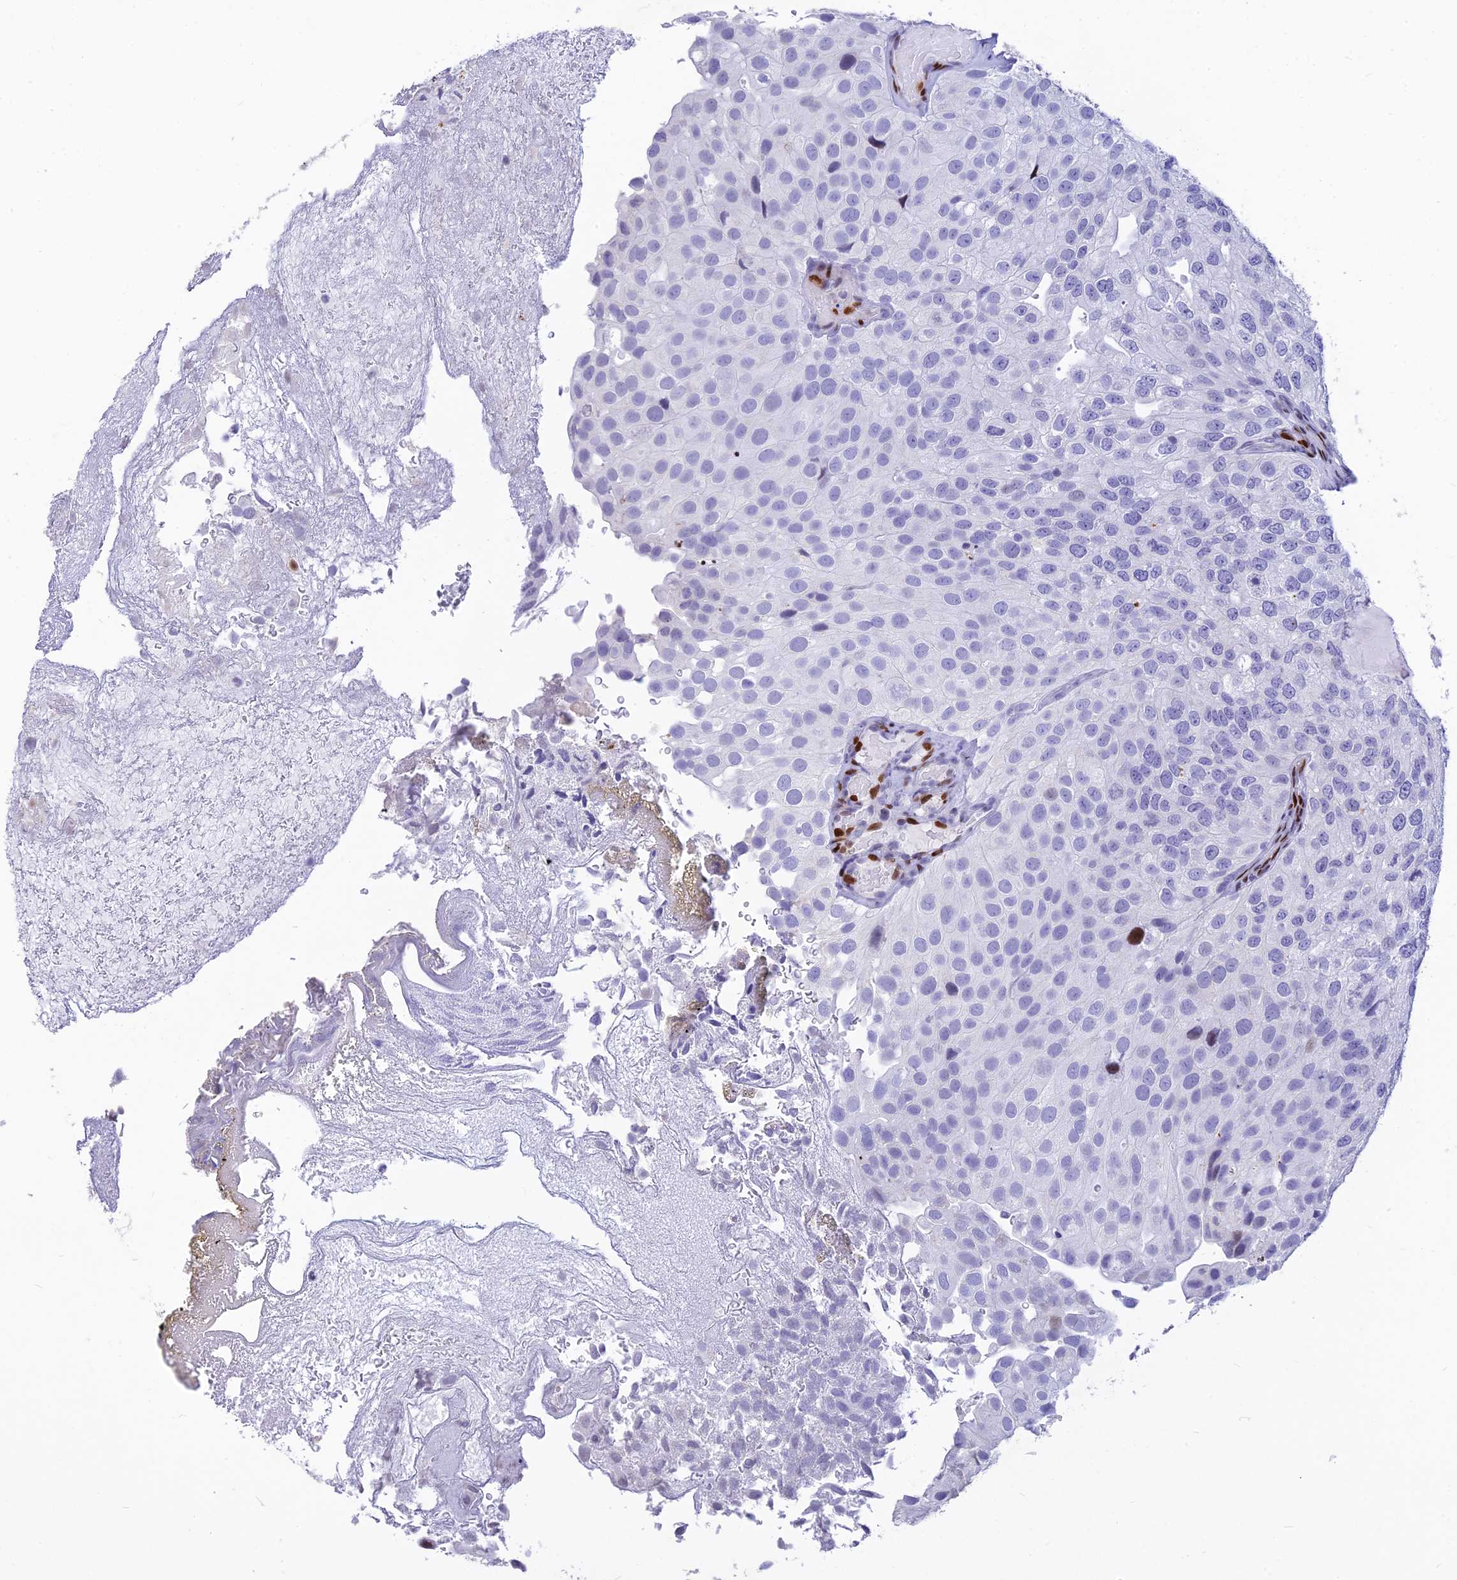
{"staining": {"intensity": "negative", "quantity": "none", "location": "none"}, "tissue": "urothelial cancer", "cell_type": "Tumor cells", "image_type": "cancer", "snomed": [{"axis": "morphology", "description": "Urothelial carcinoma, Low grade"}, {"axis": "topography", "description": "Urinary bladder"}], "caption": "IHC of human urothelial carcinoma (low-grade) demonstrates no positivity in tumor cells.", "gene": "PRPS1", "patient": {"sex": "male", "age": 78}}